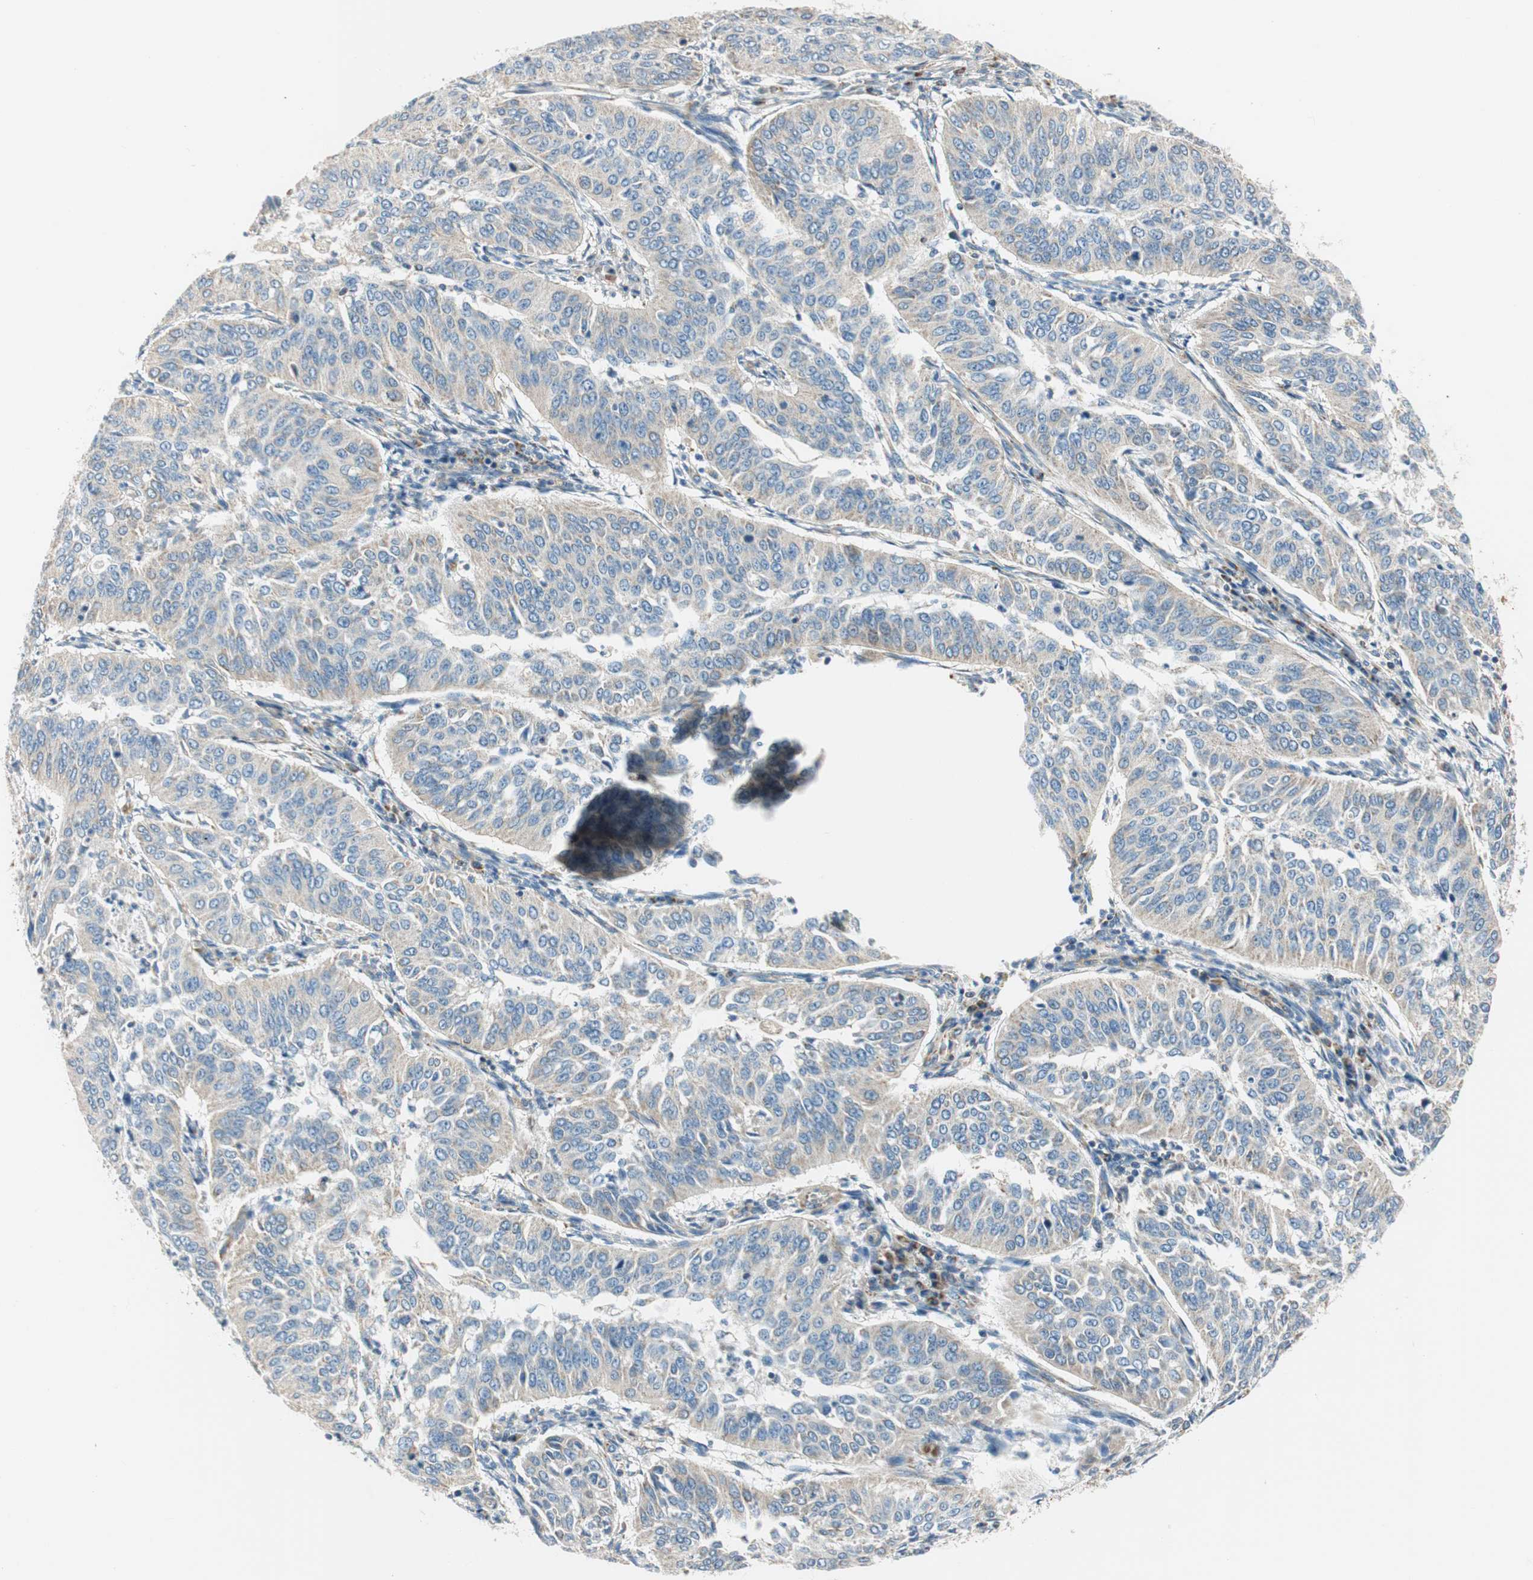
{"staining": {"intensity": "weak", "quantity": "<25%", "location": "cytoplasmic/membranous"}, "tissue": "cervical cancer", "cell_type": "Tumor cells", "image_type": "cancer", "snomed": [{"axis": "morphology", "description": "Normal tissue, NOS"}, {"axis": "morphology", "description": "Squamous cell carcinoma, NOS"}, {"axis": "topography", "description": "Cervix"}], "caption": "Tumor cells show no significant expression in cervical cancer (squamous cell carcinoma).", "gene": "RORB", "patient": {"sex": "female", "age": 39}}